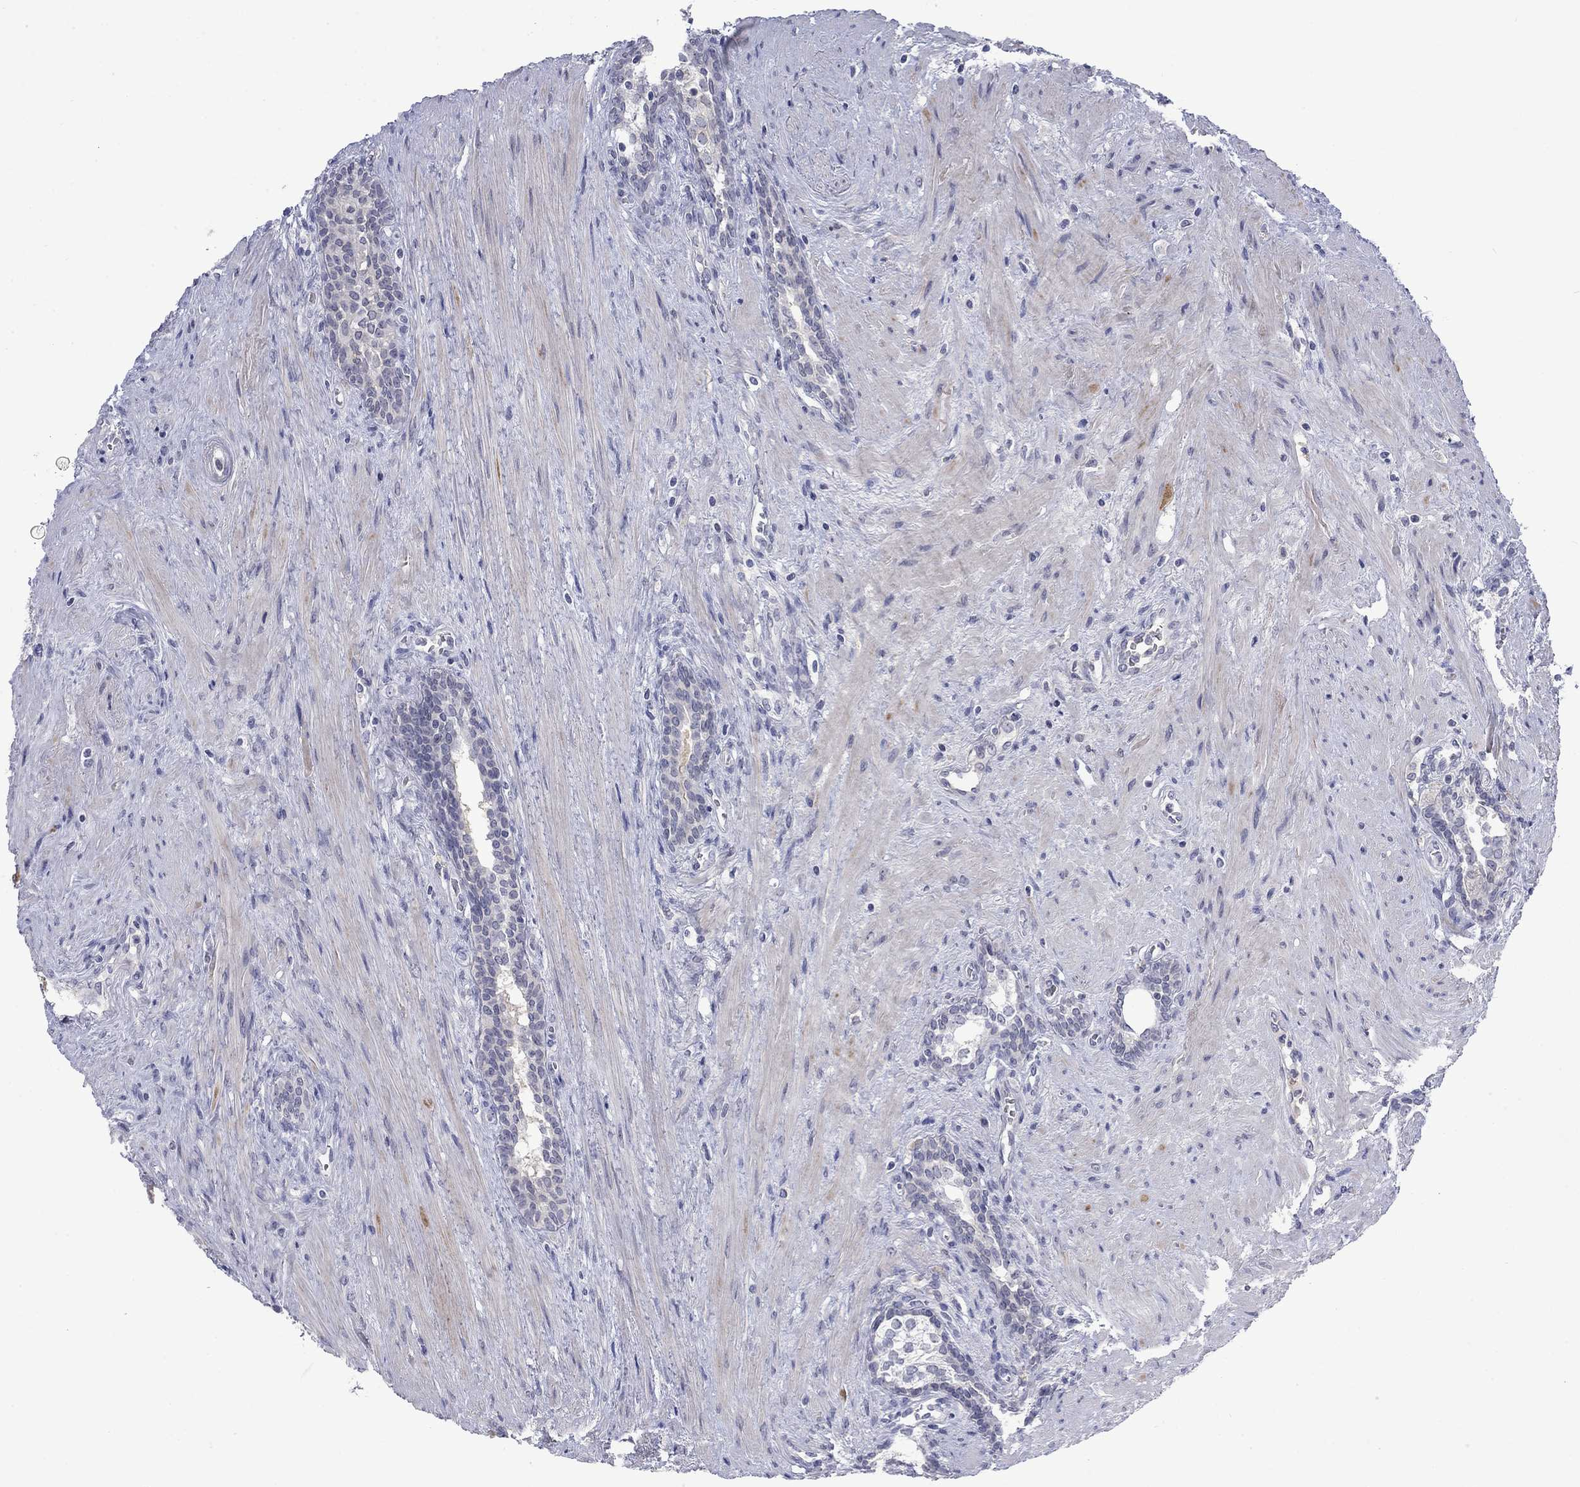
{"staining": {"intensity": "negative", "quantity": "none", "location": "none"}, "tissue": "prostate cancer", "cell_type": "Tumor cells", "image_type": "cancer", "snomed": [{"axis": "morphology", "description": "Adenocarcinoma, NOS"}, {"axis": "morphology", "description": "Adenocarcinoma, High grade"}, {"axis": "topography", "description": "Prostate"}], "caption": "Immunohistochemistry of prostate adenocarcinoma exhibits no expression in tumor cells. (DAB immunohistochemistry (IHC) with hematoxylin counter stain).", "gene": "NSMF", "patient": {"sex": "male", "age": 61}}